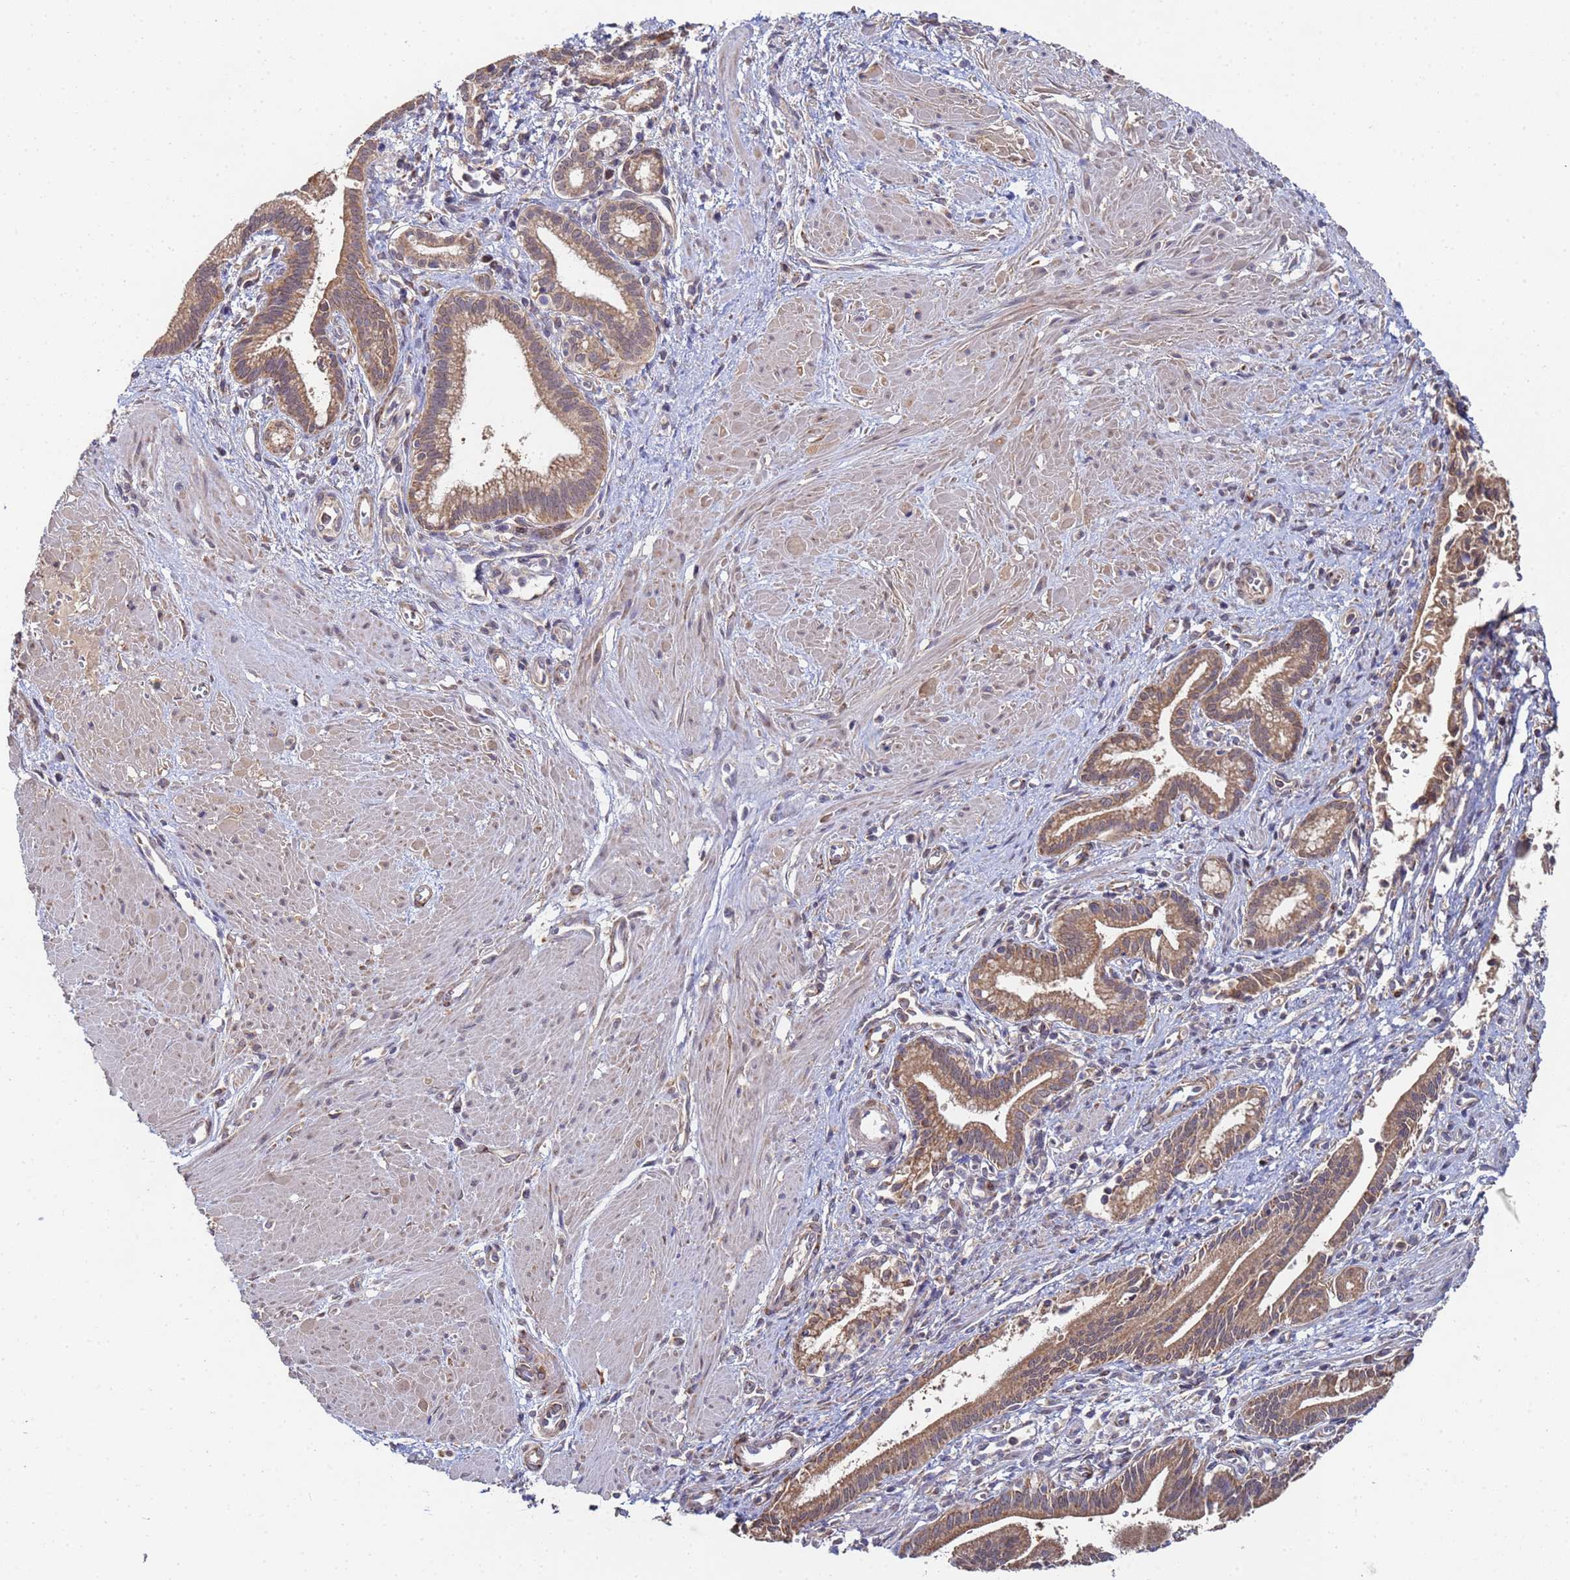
{"staining": {"intensity": "moderate", "quantity": ">75%", "location": "cytoplasmic/membranous"}, "tissue": "pancreatic cancer", "cell_type": "Tumor cells", "image_type": "cancer", "snomed": [{"axis": "morphology", "description": "Adenocarcinoma, NOS"}, {"axis": "topography", "description": "Pancreas"}], "caption": "A photomicrograph of human pancreatic adenocarcinoma stained for a protein exhibits moderate cytoplasmic/membranous brown staining in tumor cells.", "gene": "C5orf34", "patient": {"sex": "male", "age": 78}}